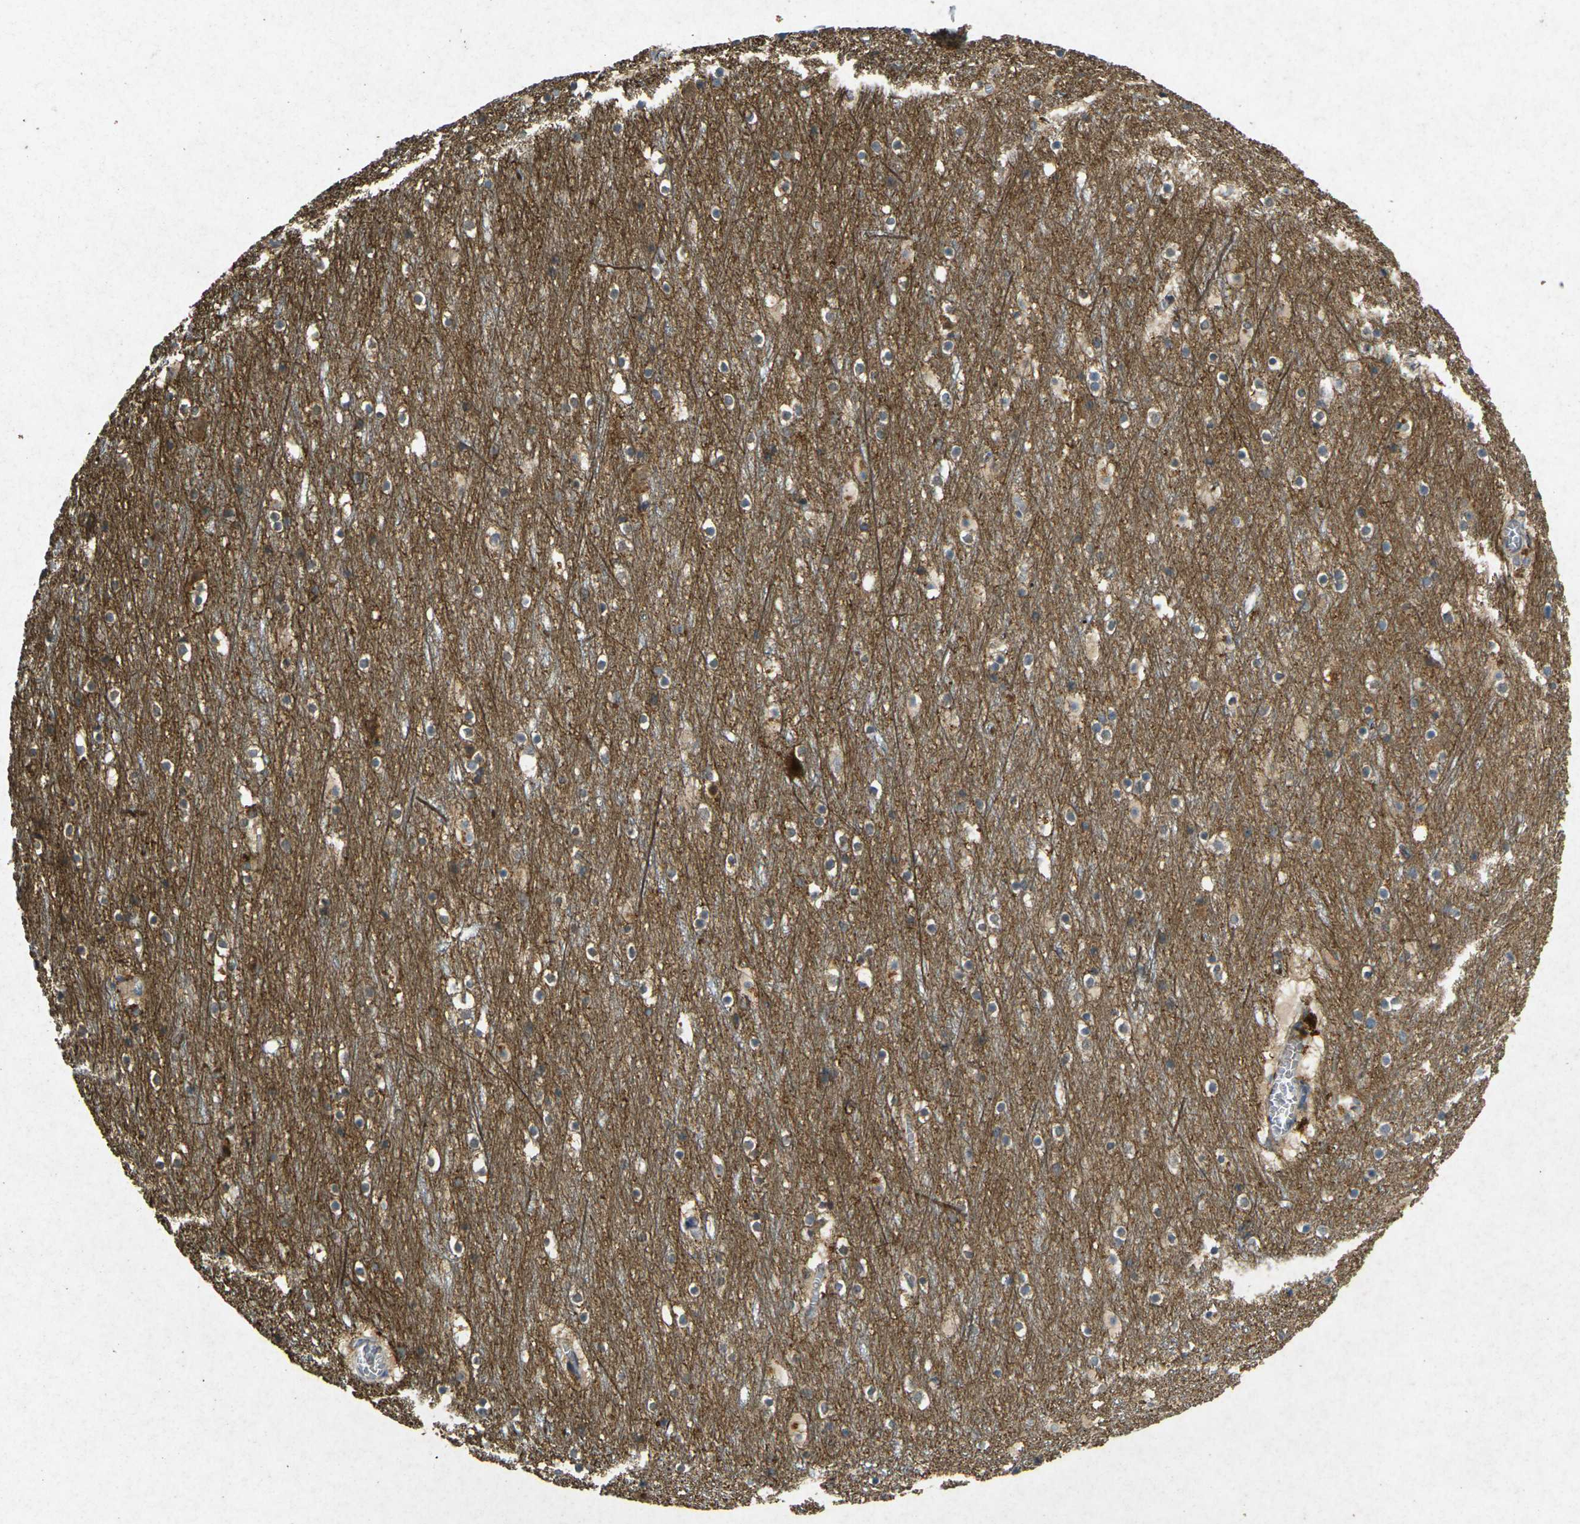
{"staining": {"intensity": "negative", "quantity": "none", "location": "none"}, "tissue": "cerebral cortex", "cell_type": "Endothelial cells", "image_type": "normal", "snomed": [{"axis": "morphology", "description": "Normal tissue, NOS"}, {"axis": "topography", "description": "Cerebral cortex"}], "caption": "Cerebral cortex stained for a protein using immunohistochemistry displays no positivity endothelial cells.", "gene": "RGMA", "patient": {"sex": "male", "age": 45}}